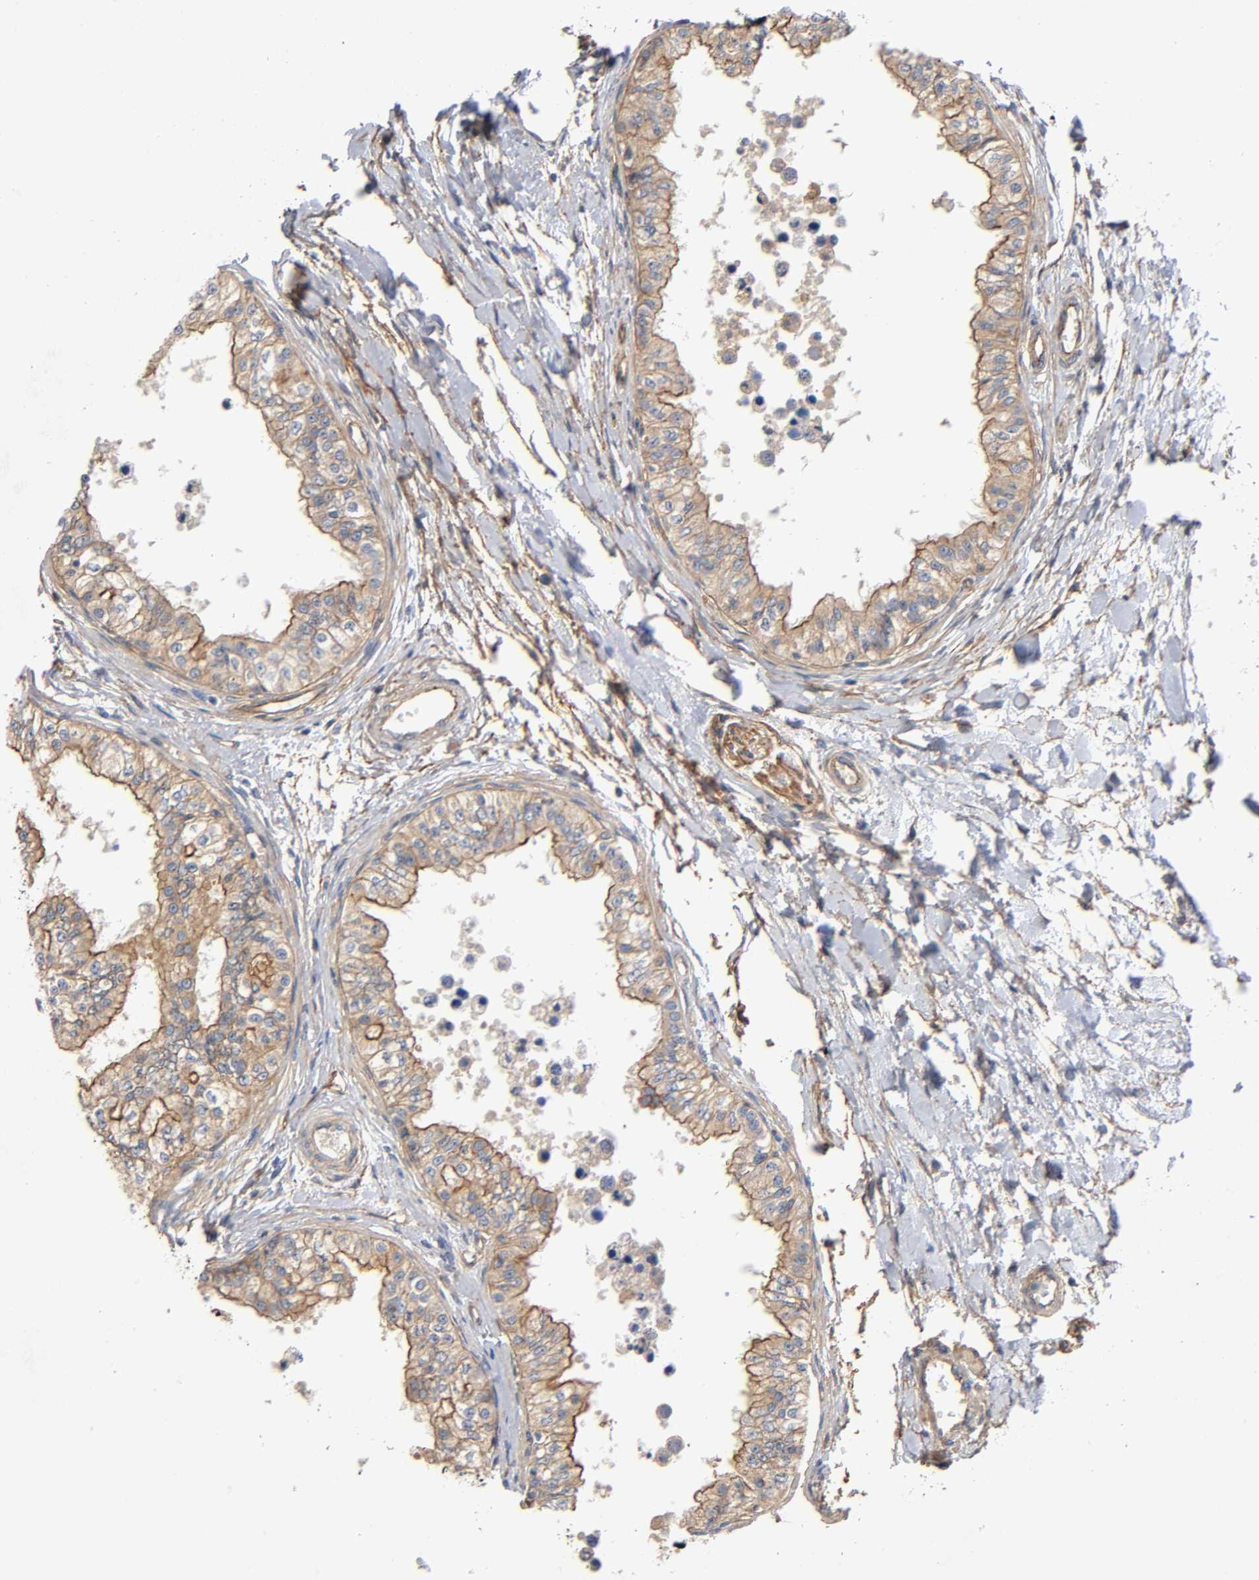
{"staining": {"intensity": "moderate", "quantity": ">75%", "location": "cytoplasmic/membranous"}, "tissue": "epididymis", "cell_type": "Glandular cells", "image_type": "normal", "snomed": [{"axis": "morphology", "description": "Normal tissue, NOS"}, {"axis": "morphology", "description": "Adenocarcinoma, metastatic, NOS"}, {"axis": "topography", "description": "Testis"}, {"axis": "topography", "description": "Epididymis"}], "caption": "Protein positivity by immunohistochemistry demonstrates moderate cytoplasmic/membranous expression in approximately >75% of glandular cells in normal epididymis.", "gene": "MARS1", "patient": {"sex": "male", "age": 26}}